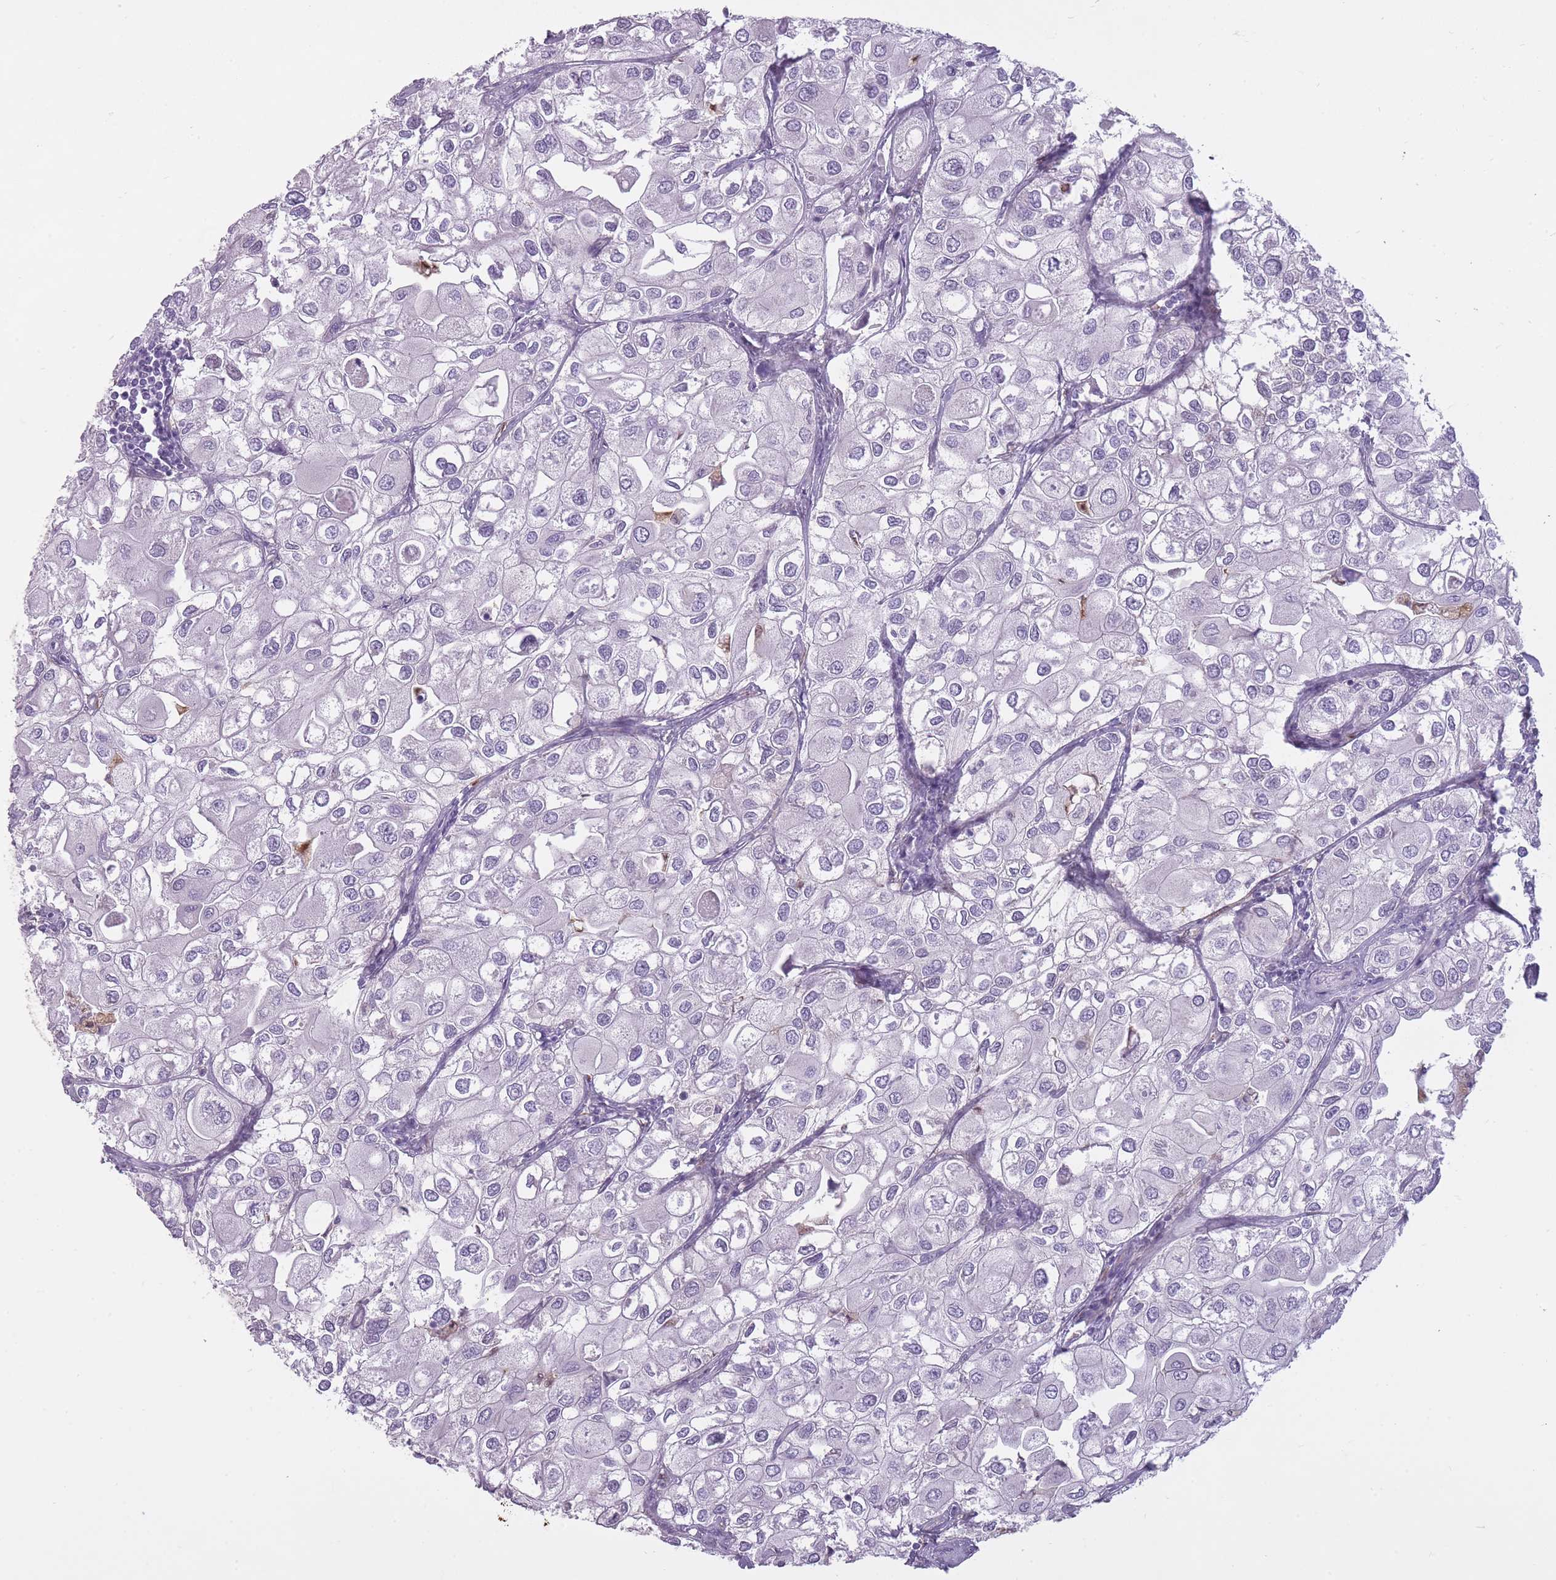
{"staining": {"intensity": "weak", "quantity": "<25%", "location": "cytoplasmic/membranous"}, "tissue": "urothelial cancer", "cell_type": "Tumor cells", "image_type": "cancer", "snomed": [{"axis": "morphology", "description": "Urothelial carcinoma, High grade"}, {"axis": "topography", "description": "Urinary bladder"}], "caption": "Tumor cells show no significant protein expression in urothelial carcinoma (high-grade).", "gene": "LGALS9", "patient": {"sex": "male", "age": 64}}